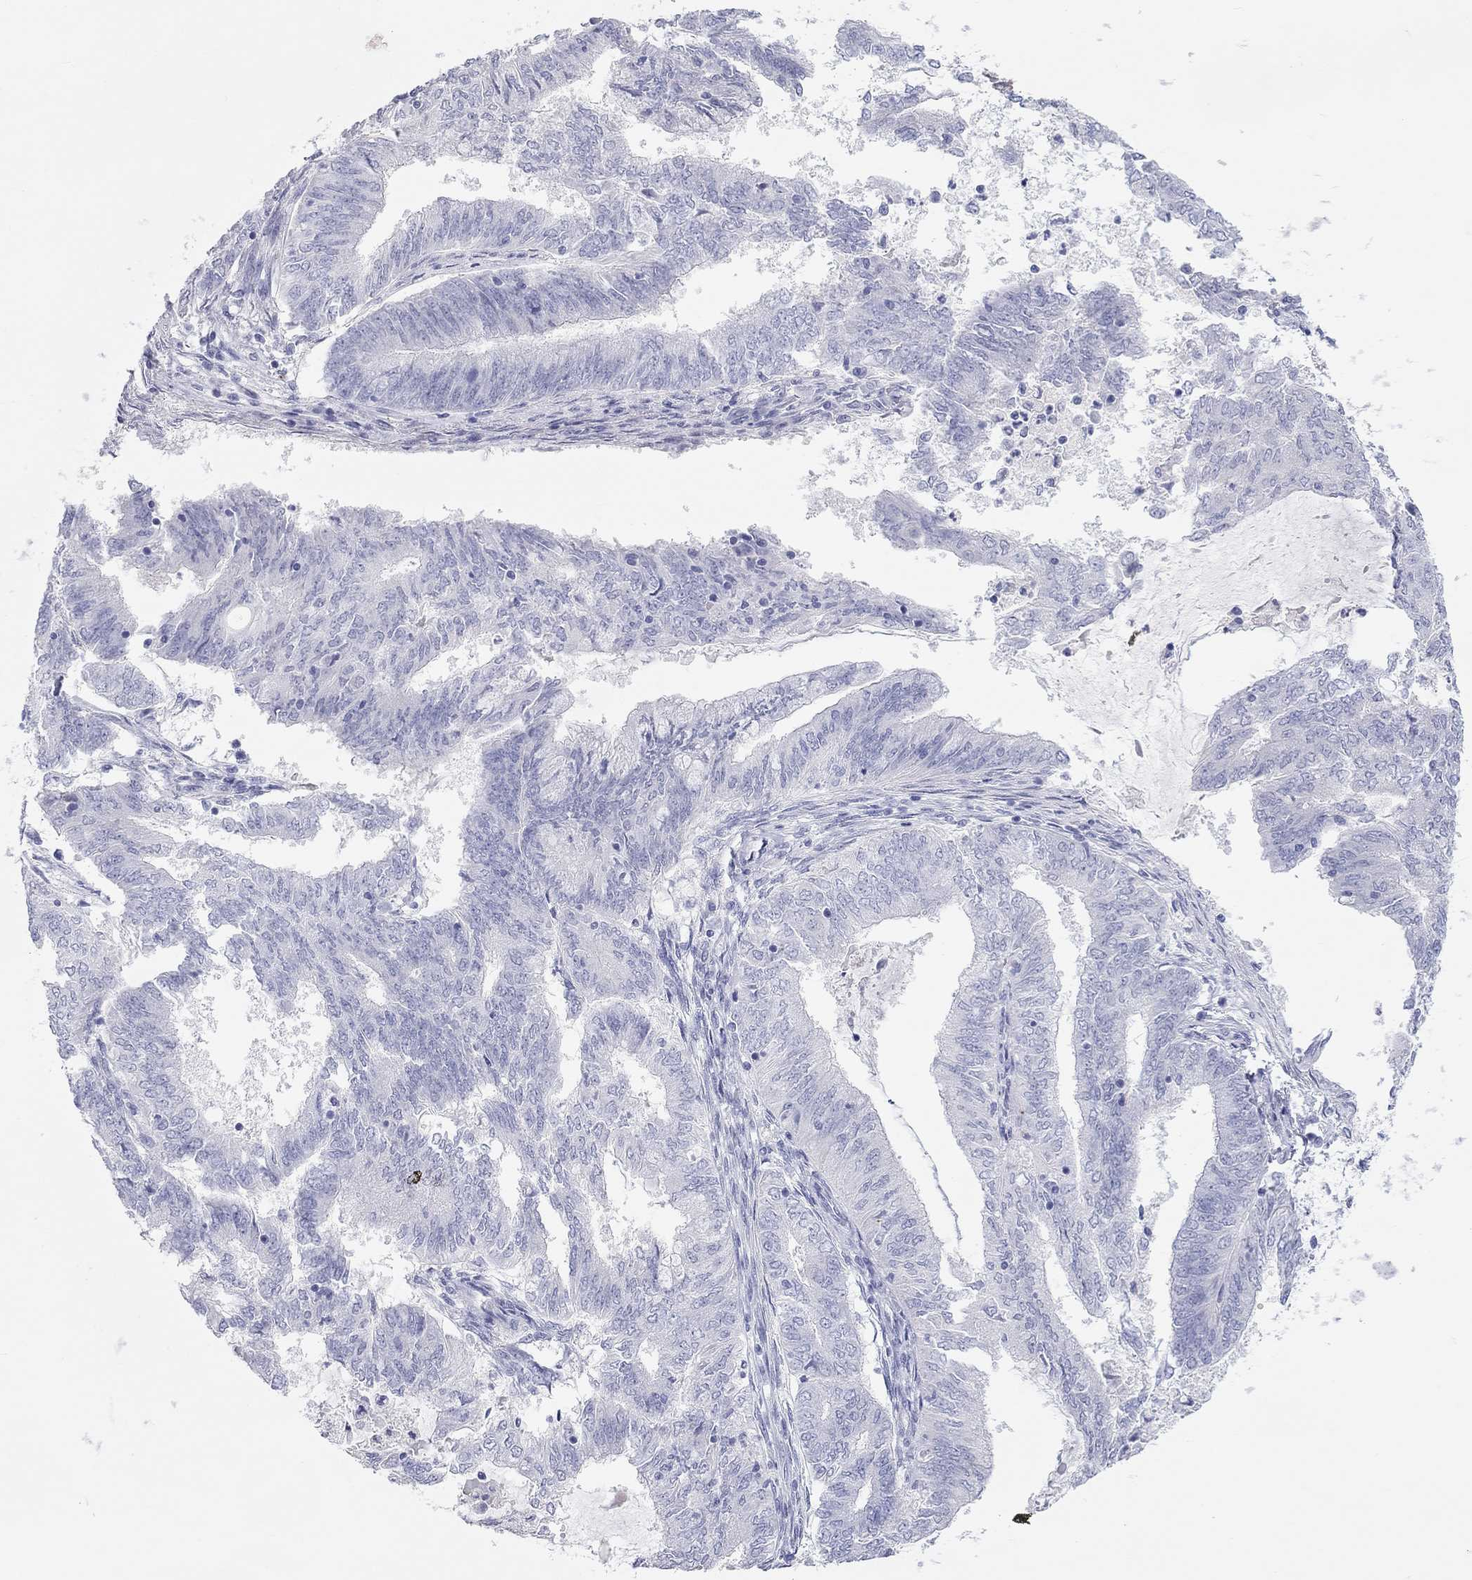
{"staining": {"intensity": "negative", "quantity": "none", "location": "none"}, "tissue": "endometrial cancer", "cell_type": "Tumor cells", "image_type": "cancer", "snomed": [{"axis": "morphology", "description": "Adenocarcinoma, NOS"}, {"axis": "topography", "description": "Endometrium"}], "caption": "High magnification brightfield microscopy of endometrial adenocarcinoma stained with DAB (3,3'-diaminobenzidine) (brown) and counterstained with hematoxylin (blue): tumor cells show no significant expression.", "gene": "PCDHGC5", "patient": {"sex": "female", "age": 62}}